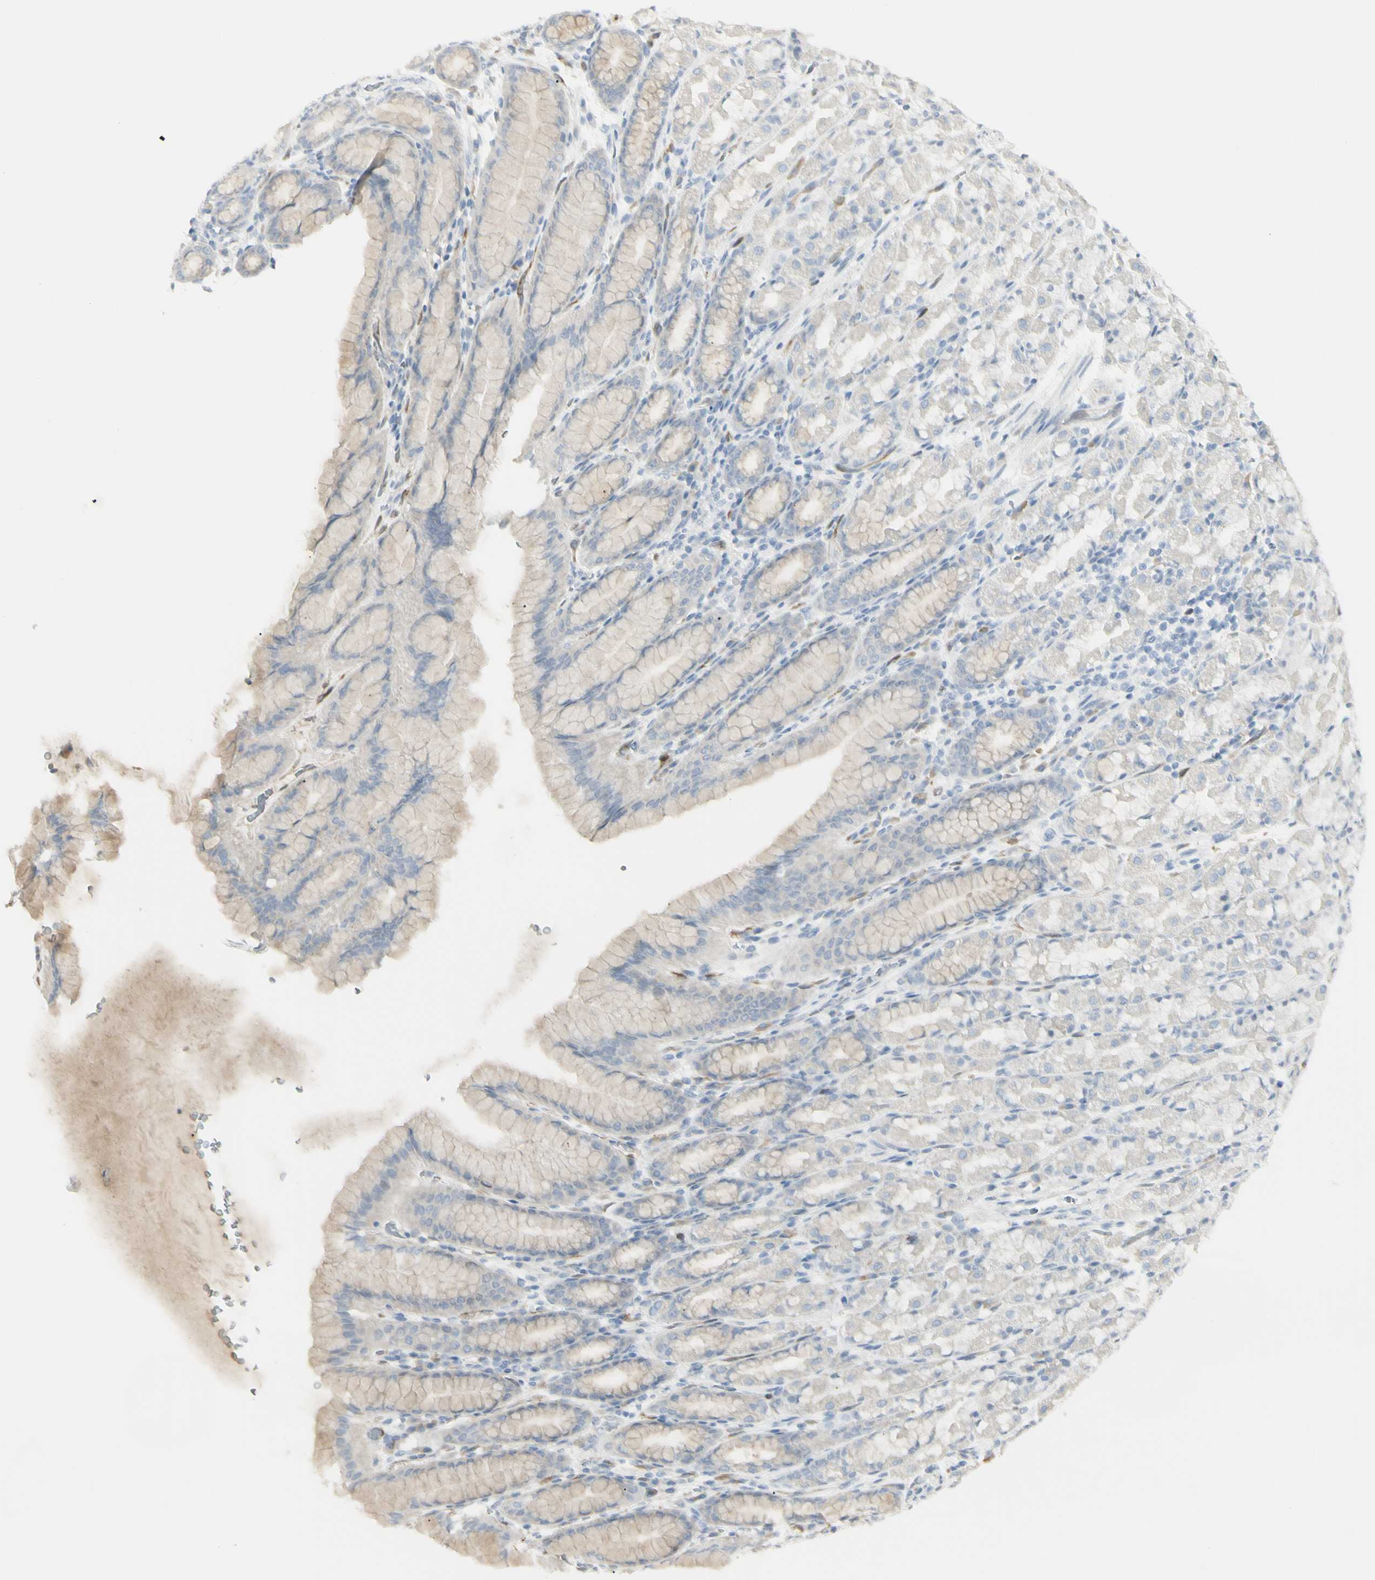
{"staining": {"intensity": "negative", "quantity": "none", "location": "none"}, "tissue": "stomach", "cell_type": "Glandular cells", "image_type": "normal", "snomed": [{"axis": "morphology", "description": "Normal tissue, NOS"}, {"axis": "topography", "description": "Stomach, upper"}], "caption": "The histopathology image reveals no staining of glandular cells in unremarkable stomach.", "gene": "PIP", "patient": {"sex": "male", "age": 68}}